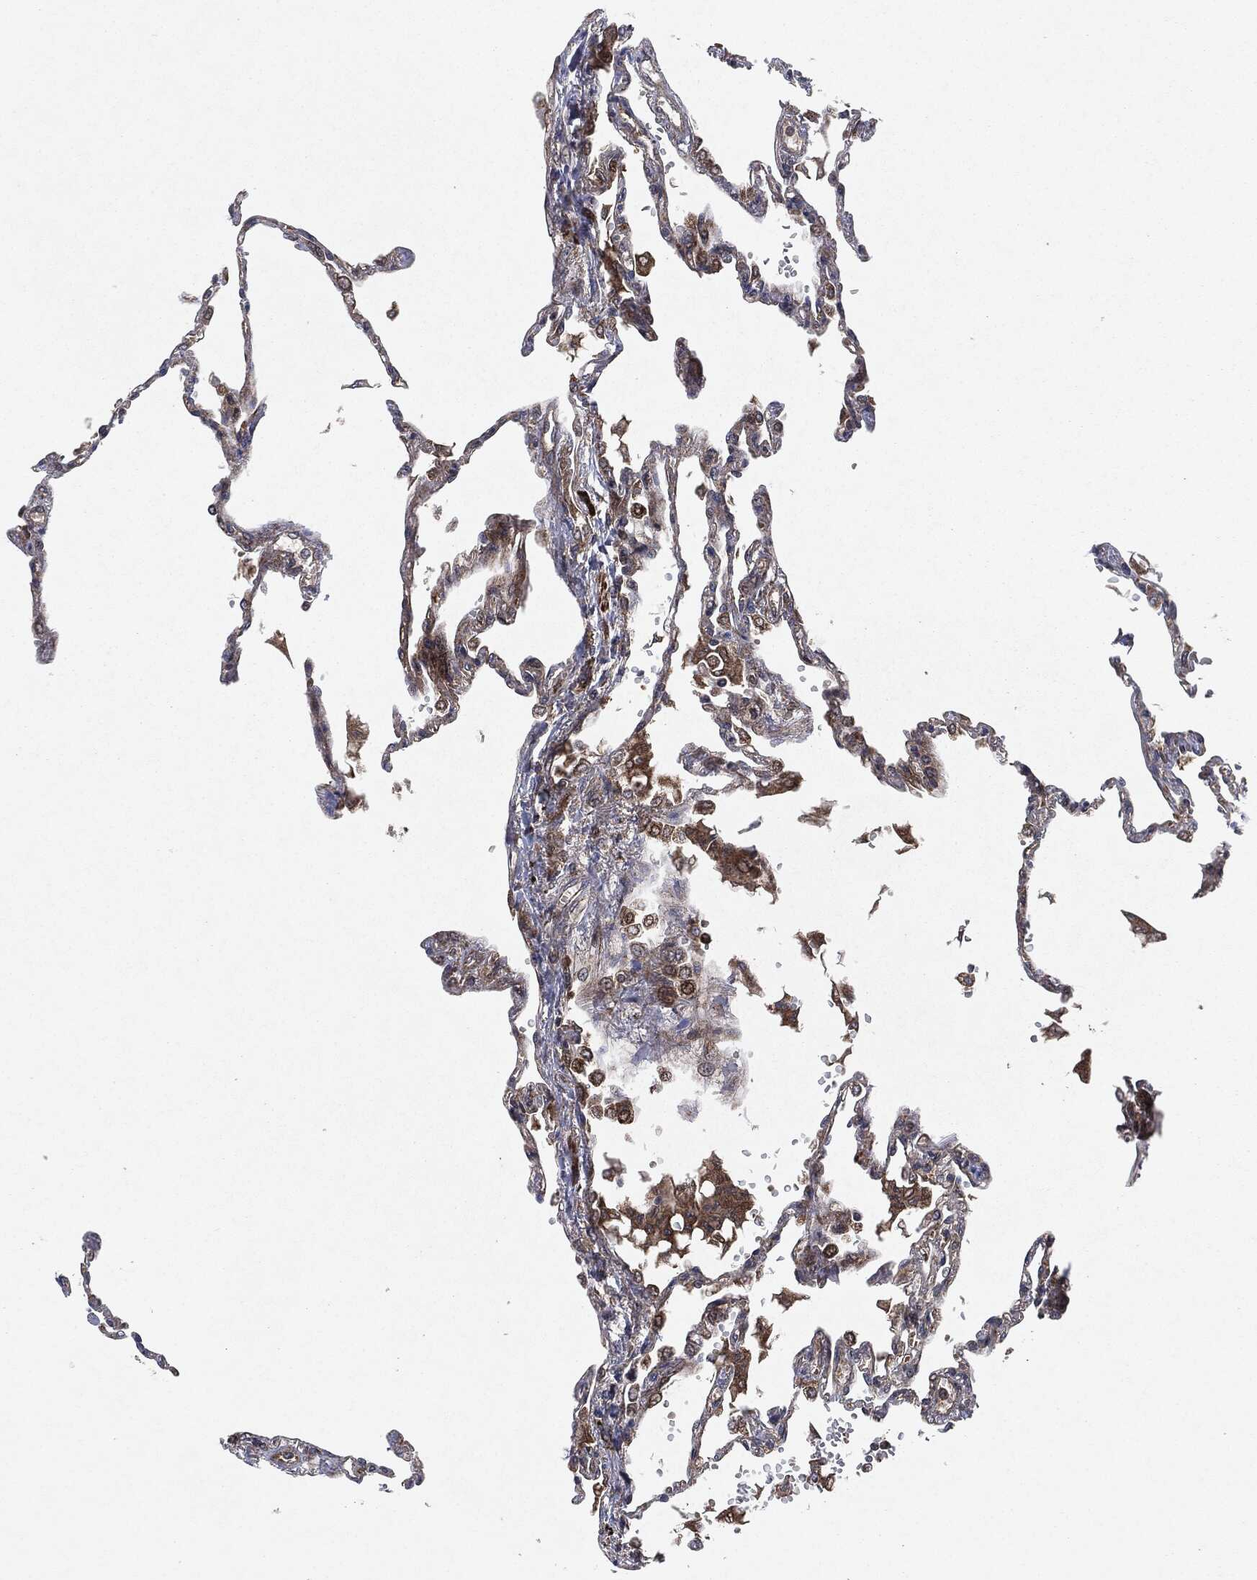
{"staining": {"intensity": "negative", "quantity": "none", "location": "none"}, "tissue": "lung", "cell_type": "Alveolar cells", "image_type": "normal", "snomed": [{"axis": "morphology", "description": "Normal tissue, NOS"}, {"axis": "topography", "description": "Lung"}], "caption": "An IHC histopathology image of normal lung is shown. There is no staining in alveolar cells of lung. Brightfield microscopy of immunohistochemistry (IHC) stained with DAB (brown) and hematoxylin (blue), captured at high magnification.", "gene": "RAF1", "patient": {"sex": "male", "age": 78}}